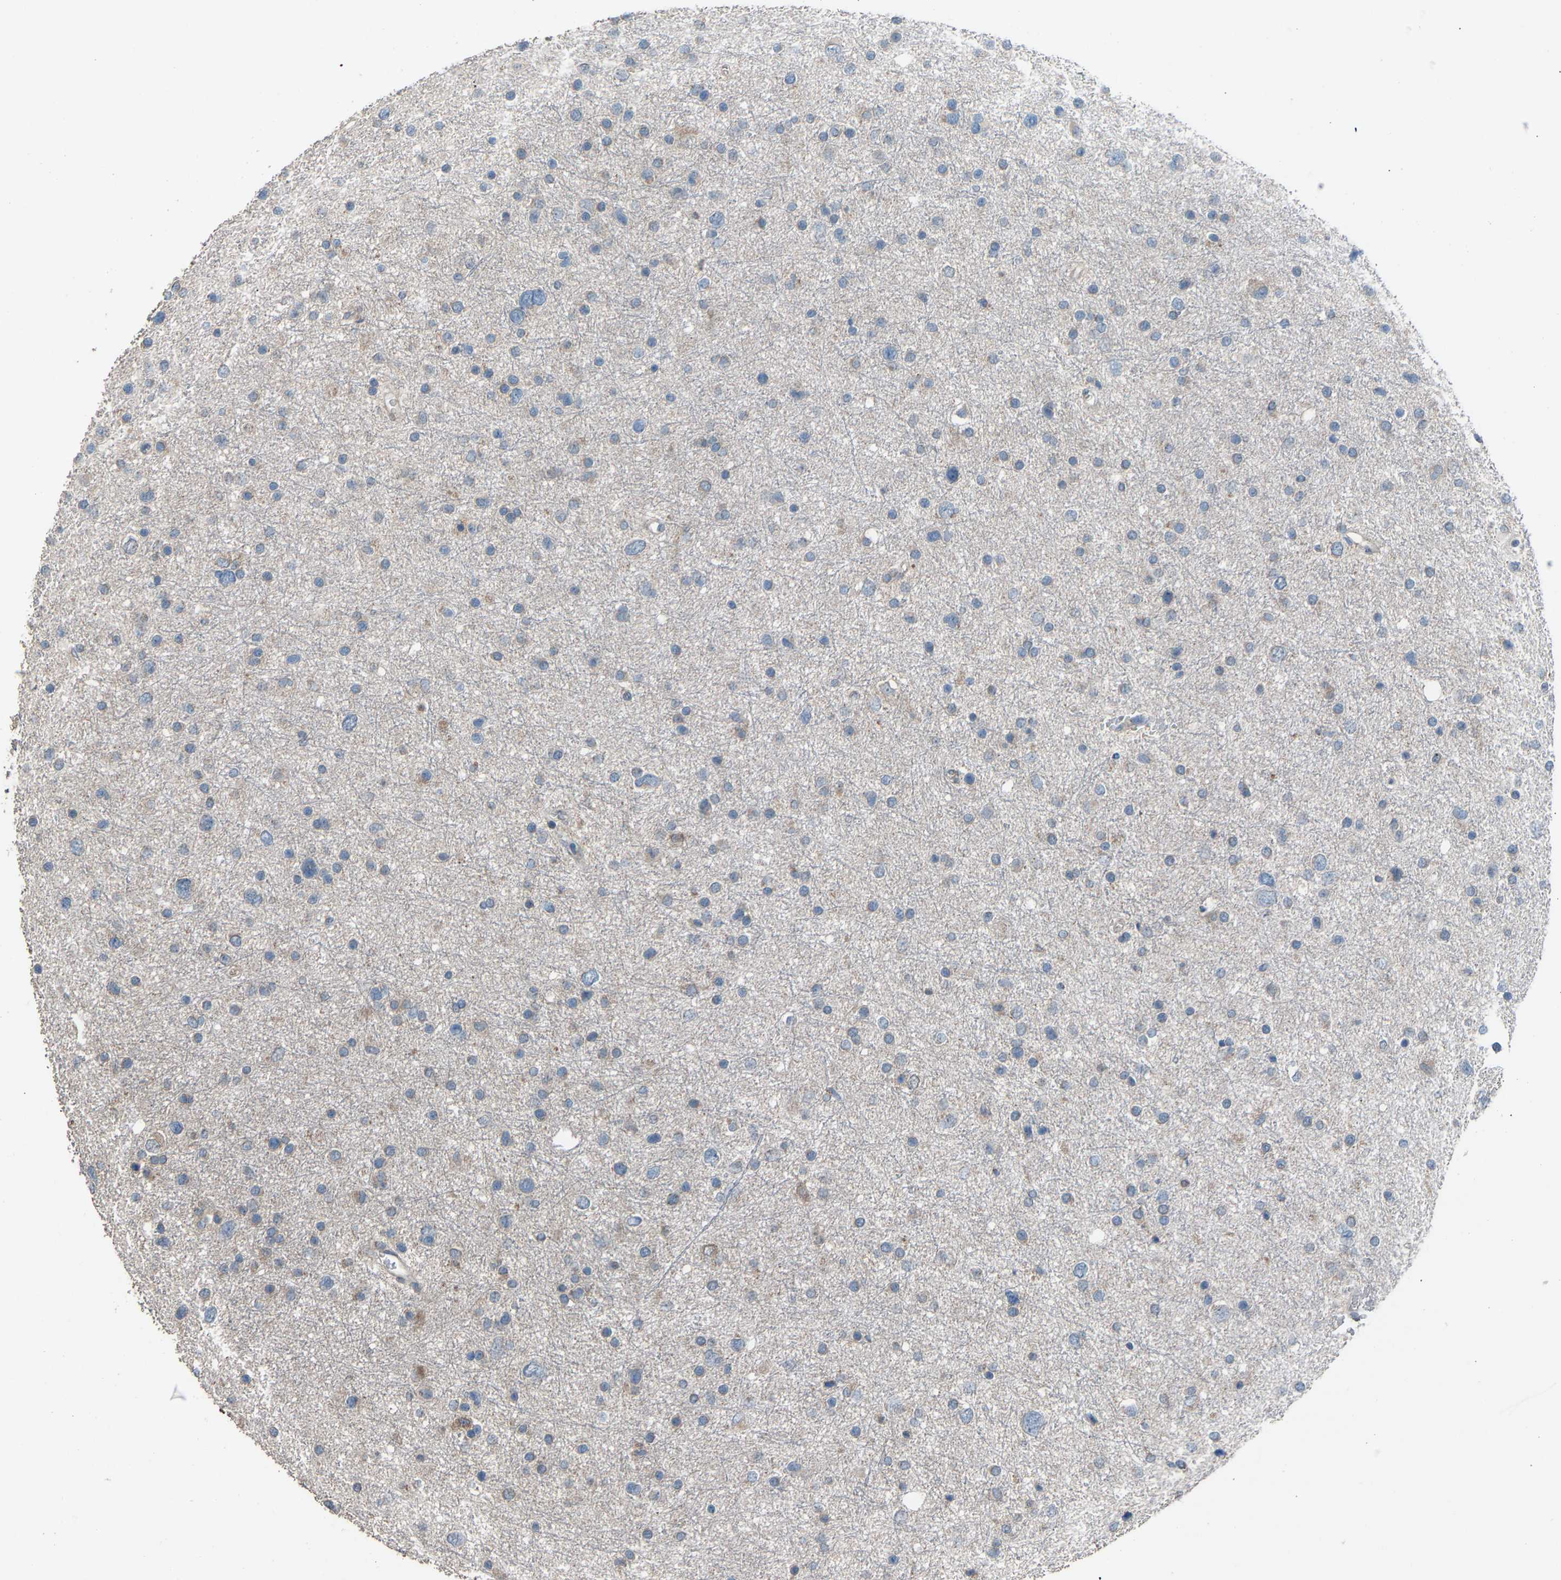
{"staining": {"intensity": "negative", "quantity": "none", "location": "none"}, "tissue": "glioma", "cell_type": "Tumor cells", "image_type": "cancer", "snomed": [{"axis": "morphology", "description": "Glioma, malignant, Low grade"}, {"axis": "topography", "description": "Brain"}], "caption": "Tumor cells are negative for brown protein staining in malignant glioma (low-grade).", "gene": "TGFBR3", "patient": {"sex": "female", "age": 37}}